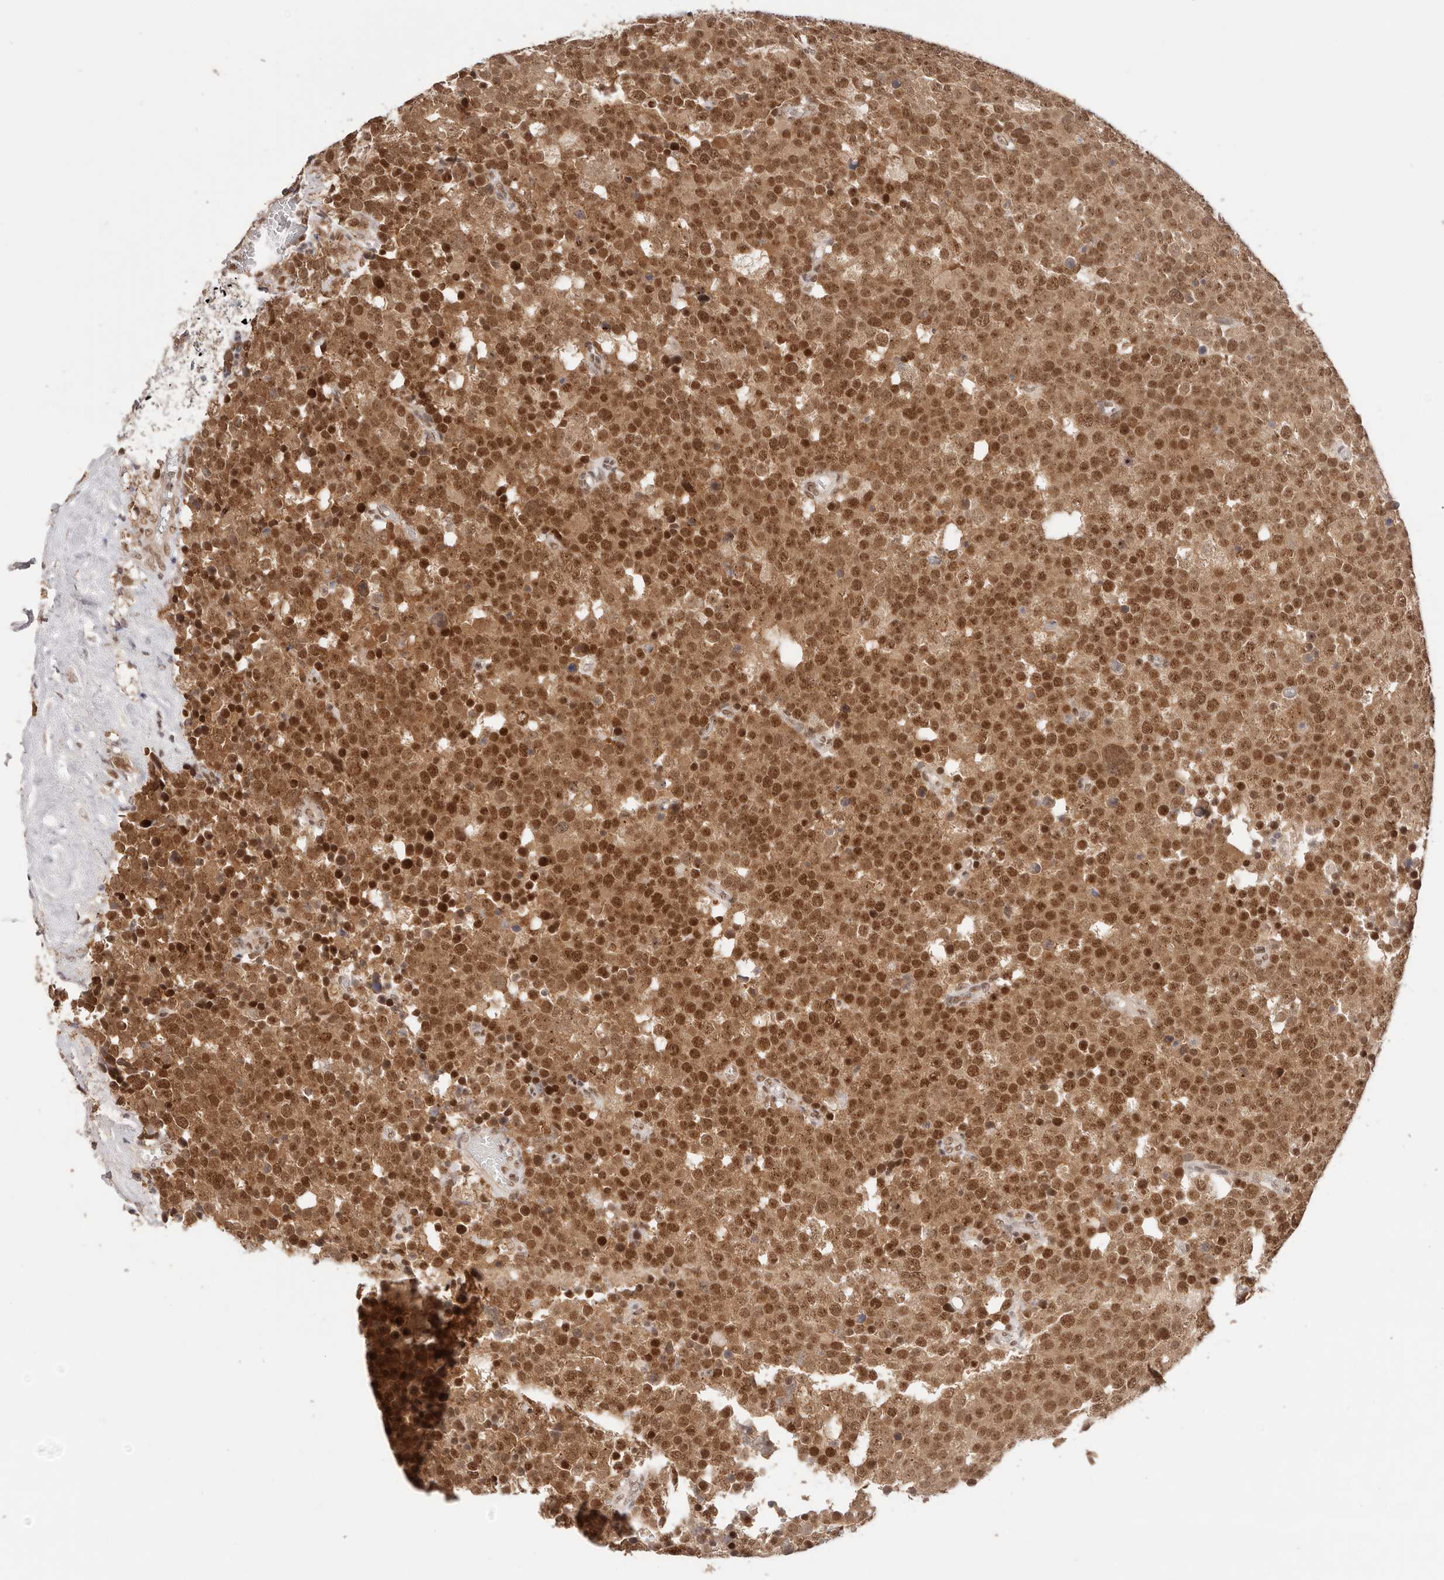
{"staining": {"intensity": "moderate", "quantity": ">75%", "location": "cytoplasmic/membranous,nuclear"}, "tissue": "testis cancer", "cell_type": "Tumor cells", "image_type": "cancer", "snomed": [{"axis": "morphology", "description": "Seminoma, NOS"}, {"axis": "topography", "description": "Testis"}], "caption": "High-power microscopy captured an immunohistochemistry (IHC) histopathology image of seminoma (testis), revealing moderate cytoplasmic/membranous and nuclear expression in about >75% of tumor cells.", "gene": "RFC3", "patient": {"sex": "male", "age": 71}}